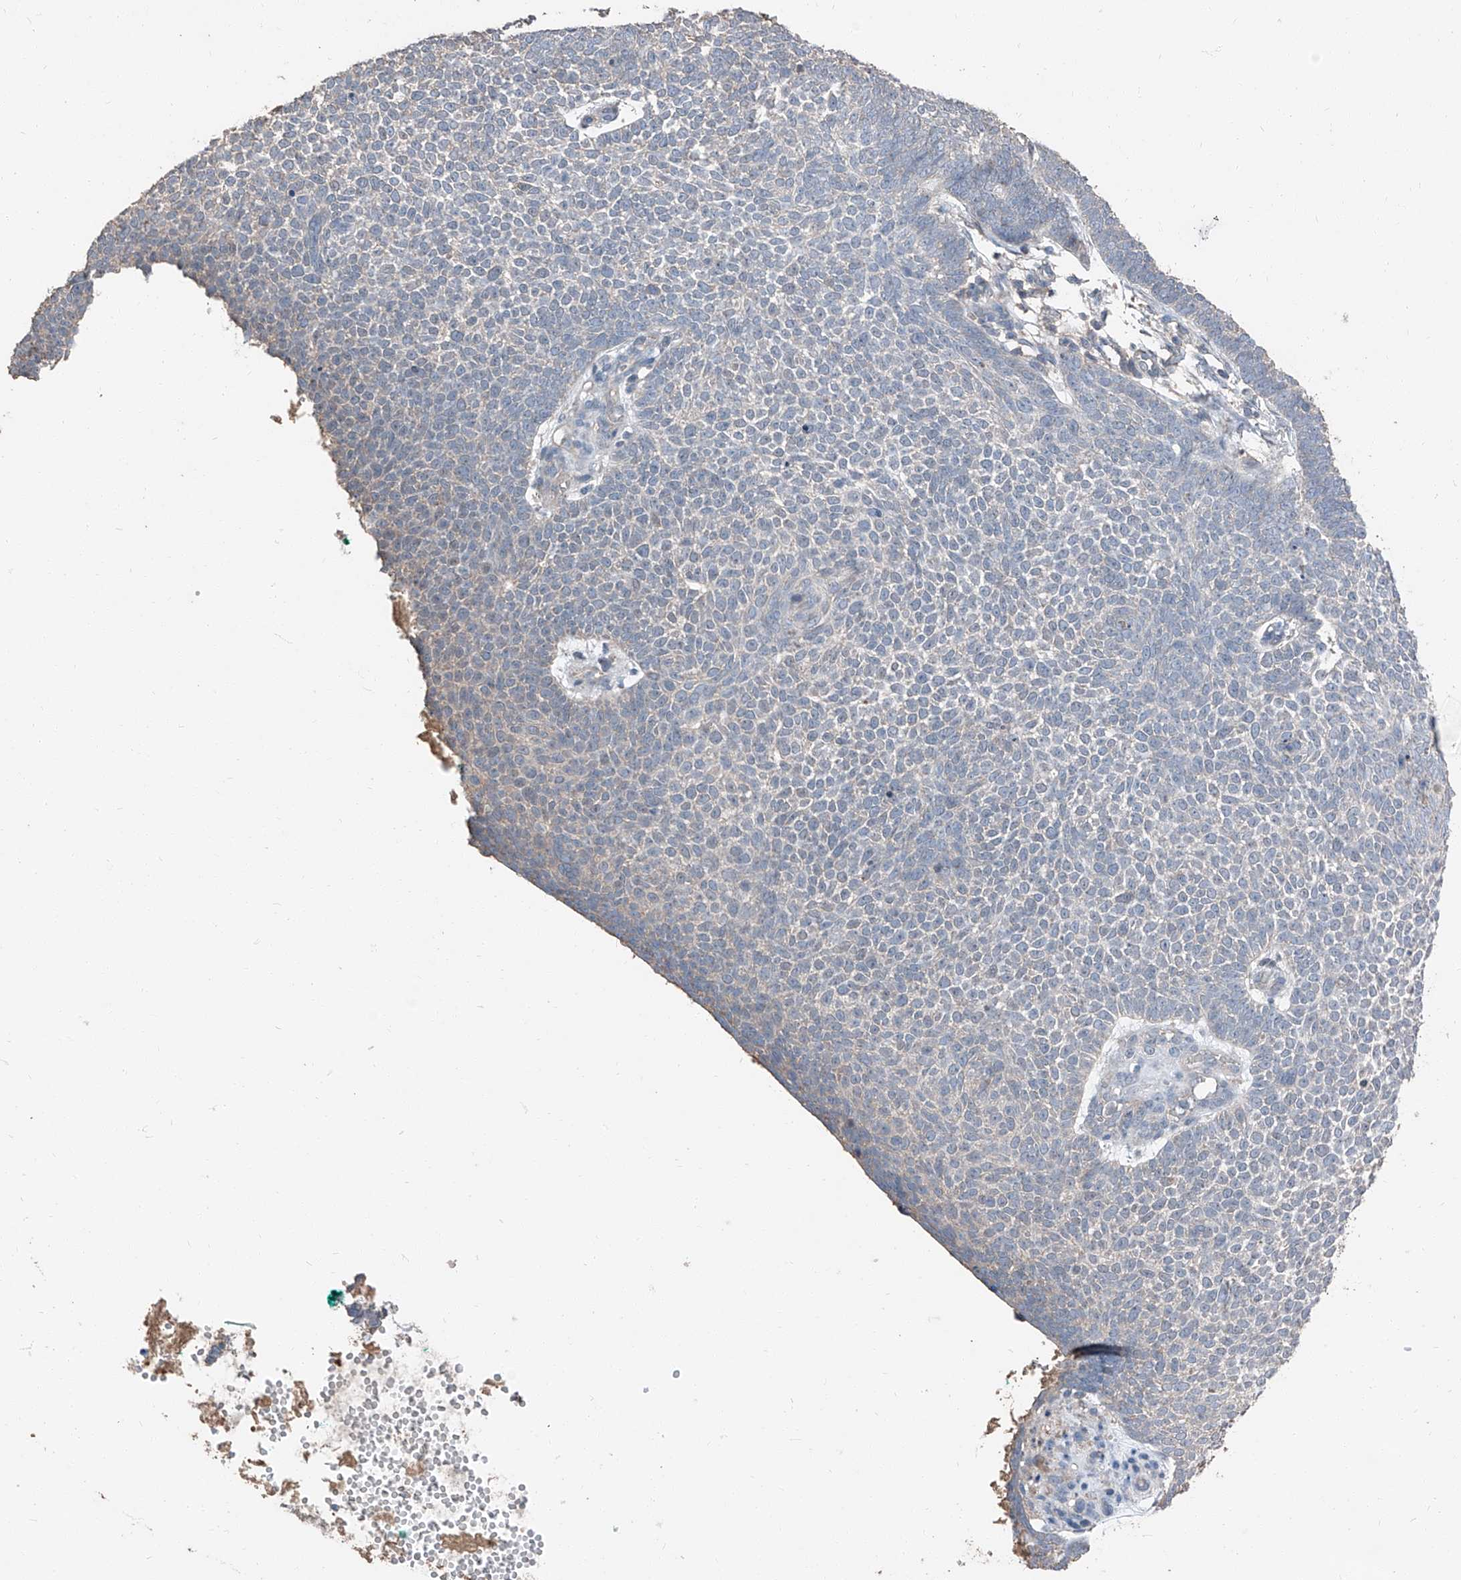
{"staining": {"intensity": "negative", "quantity": "none", "location": "none"}, "tissue": "skin cancer", "cell_type": "Tumor cells", "image_type": "cancer", "snomed": [{"axis": "morphology", "description": "Basal cell carcinoma"}, {"axis": "topography", "description": "Skin"}], "caption": "Human skin cancer stained for a protein using immunohistochemistry reveals no positivity in tumor cells.", "gene": "MAMLD1", "patient": {"sex": "female", "age": 81}}